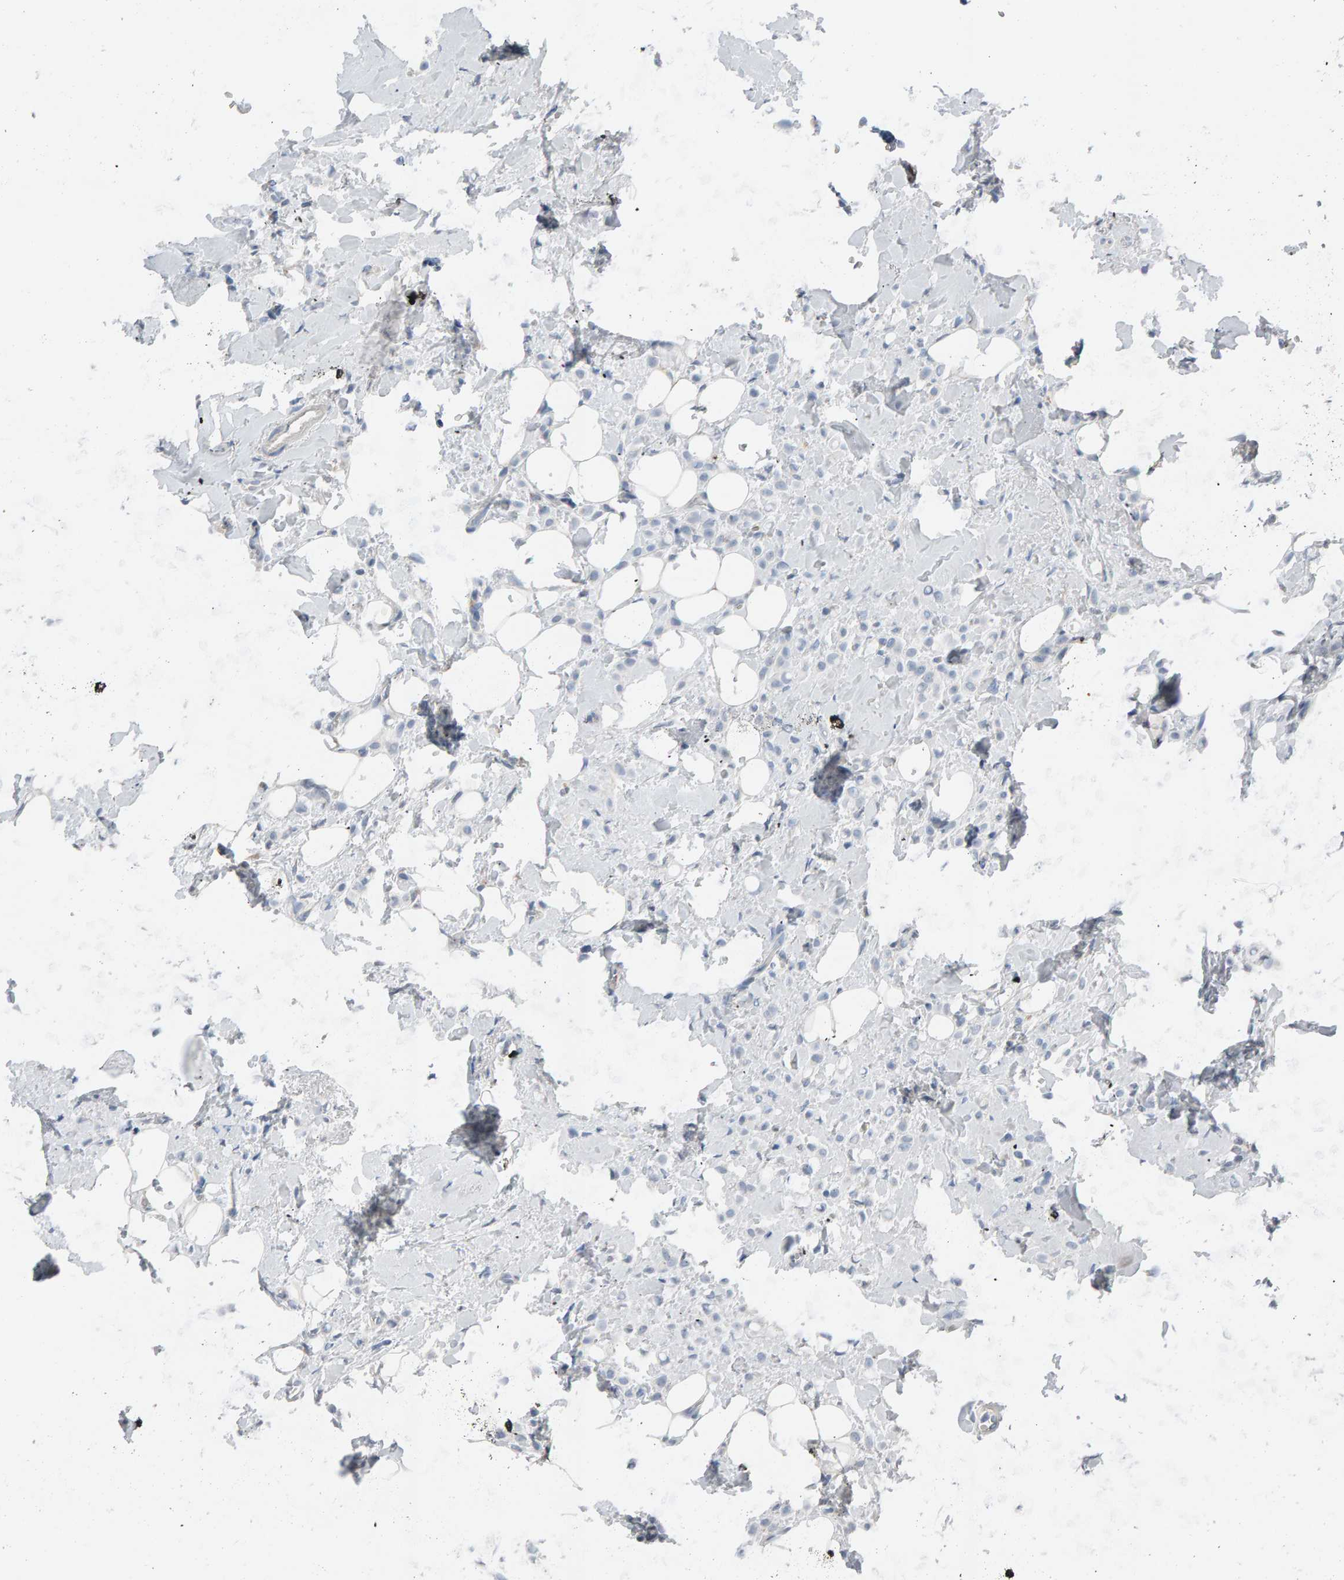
{"staining": {"intensity": "negative", "quantity": "none", "location": "none"}, "tissue": "breast cancer", "cell_type": "Tumor cells", "image_type": "cancer", "snomed": [{"axis": "morphology", "description": "Normal tissue, NOS"}, {"axis": "morphology", "description": "Lobular carcinoma"}, {"axis": "topography", "description": "Breast"}], "caption": "High power microscopy histopathology image of an immunohistochemistry image of breast cancer, revealing no significant staining in tumor cells.", "gene": "IPPK", "patient": {"sex": "female", "age": 50}}